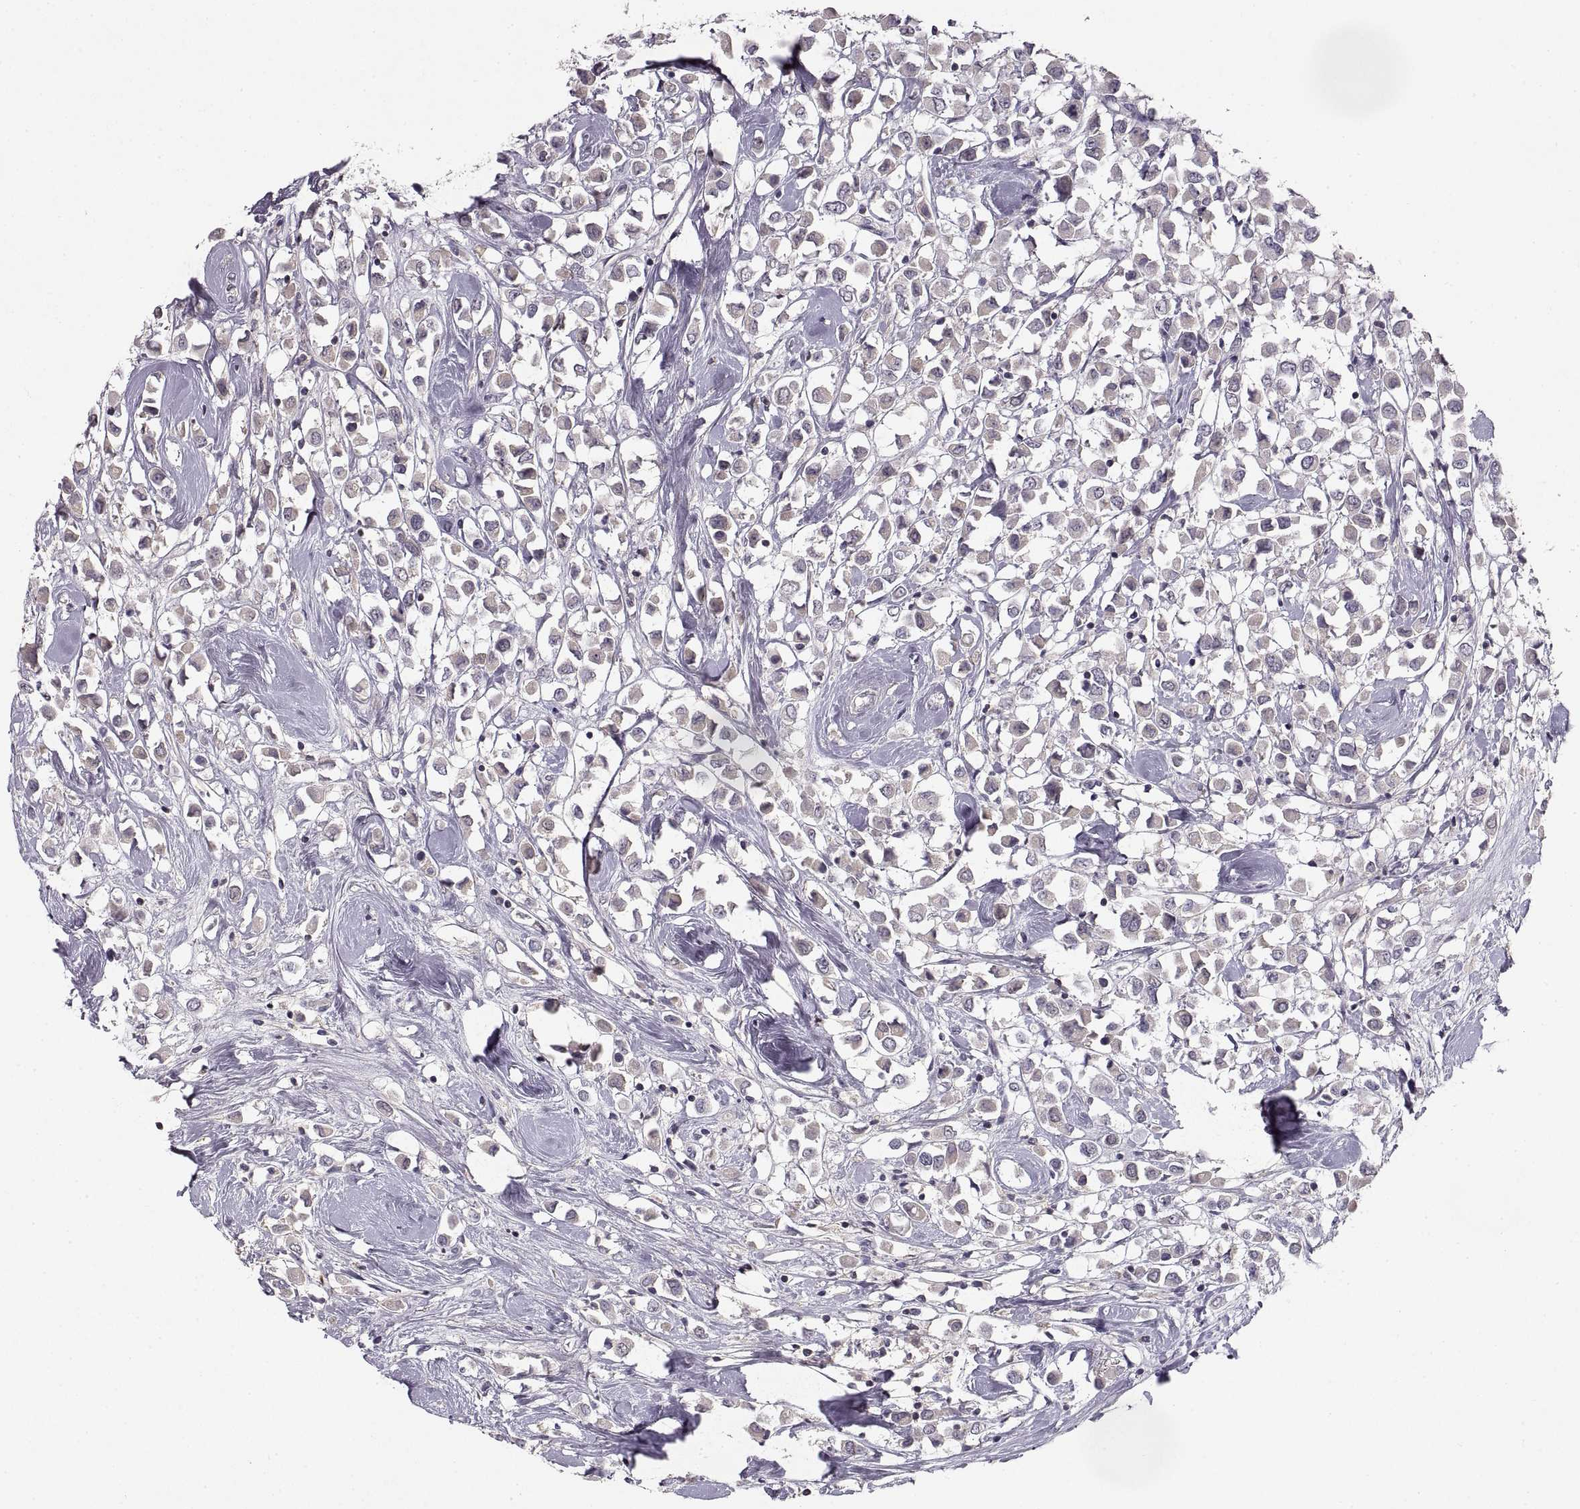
{"staining": {"intensity": "negative", "quantity": "none", "location": "none"}, "tissue": "breast cancer", "cell_type": "Tumor cells", "image_type": "cancer", "snomed": [{"axis": "morphology", "description": "Duct carcinoma"}, {"axis": "topography", "description": "Breast"}], "caption": "This is an immunohistochemistry (IHC) histopathology image of breast cancer (intraductal carcinoma). There is no staining in tumor cells.", "gene": "ADAM11", "patient": {"sex": "female", "age": 61}}